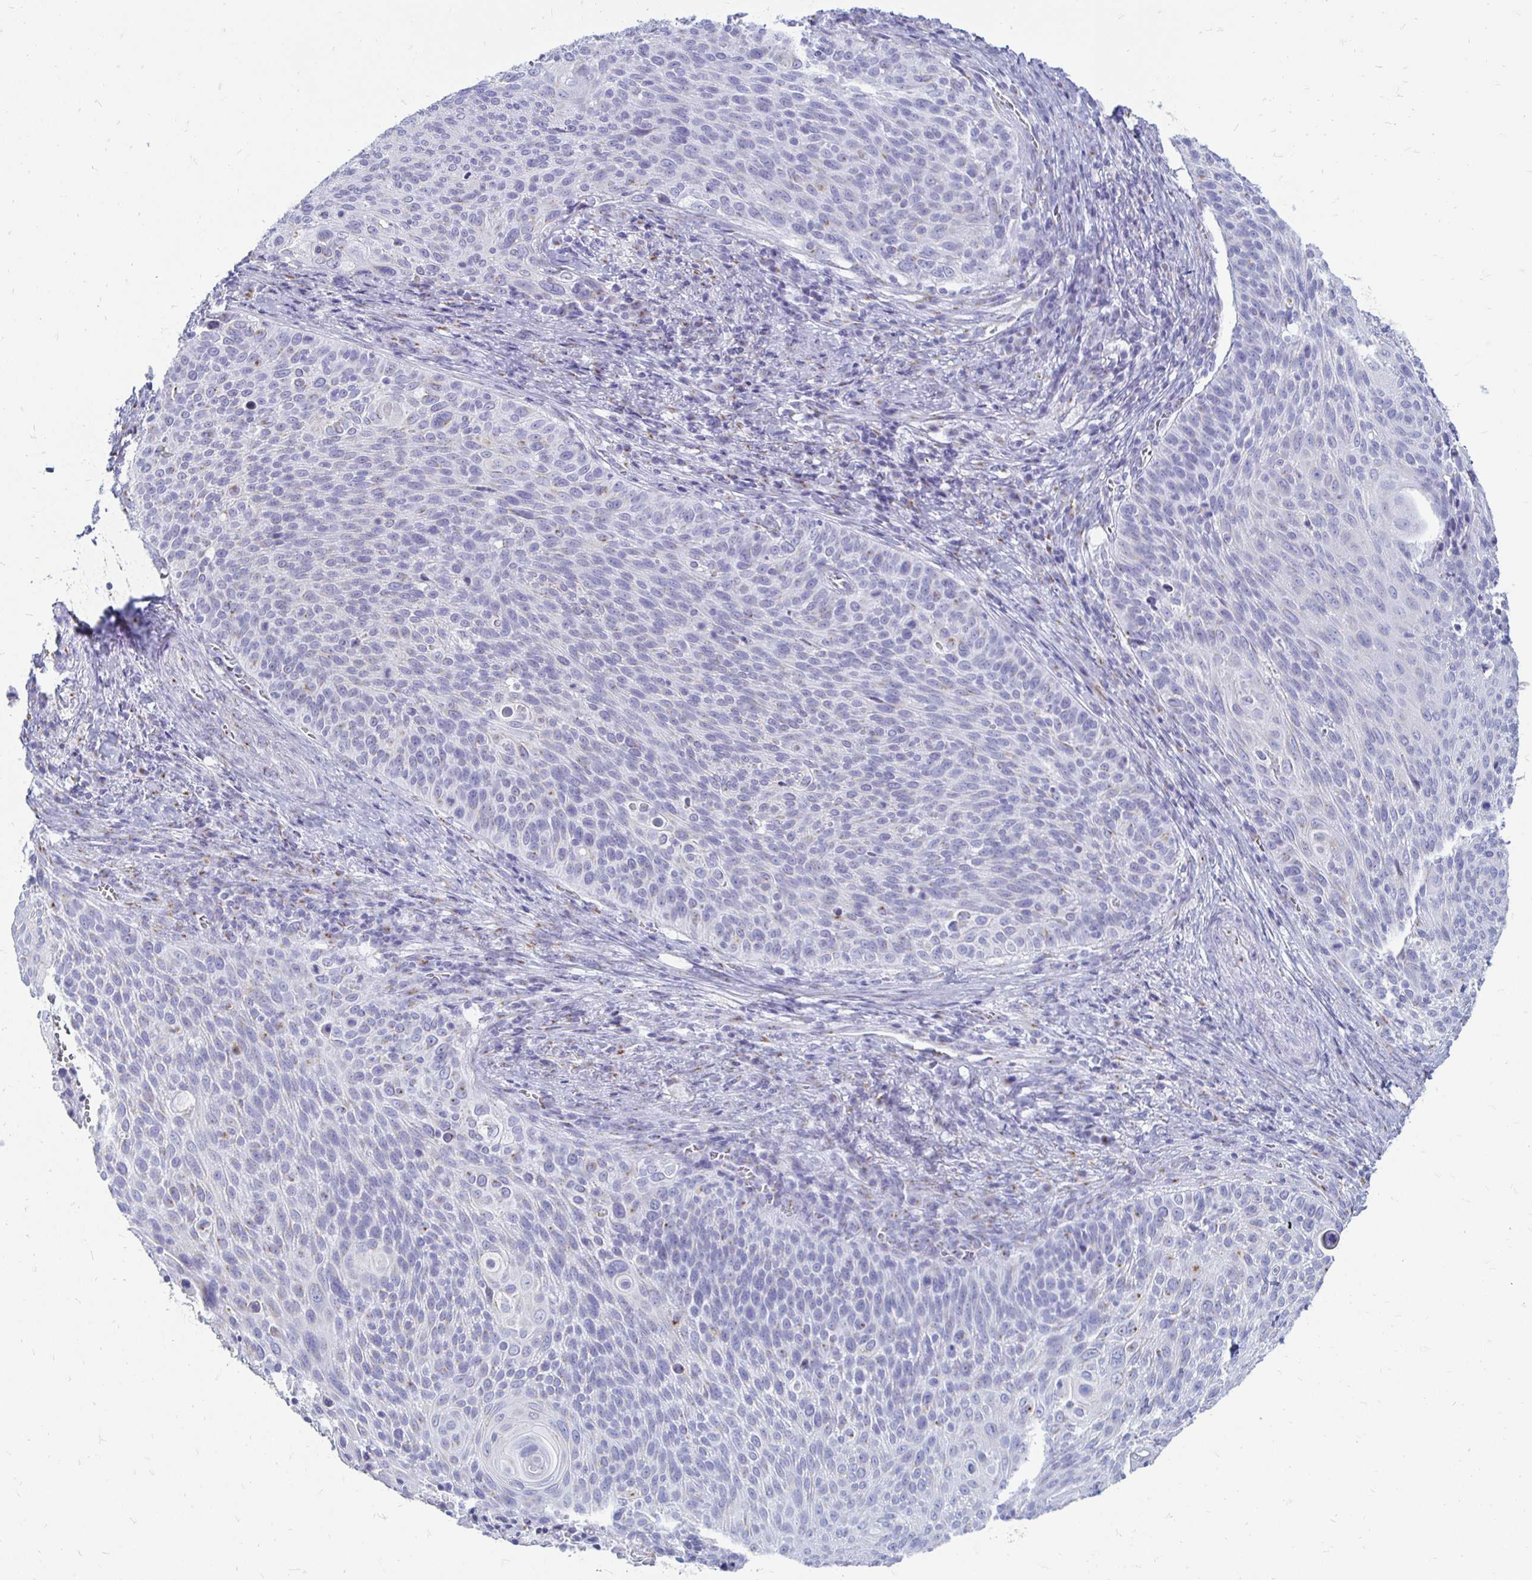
{"staining": {"intensity": "negative", "quantity": "none", "location": "none"}, "tissue": "cervical cancer", "cell_type": "Tumor cells", "image_type": "cancer", "snomed": [{"axis": "morphology", "description": "Squamous cell carcinoma, NOS"}, {"axis": "topography", "description": "Cervix"}], "caption": "An immunohistochemistry photomicrograph of cervical cancer (squamous cell carcinoma) is shown. There is no staining in tumor cells of cervical cancer (squamous cell carcinoma).", "gene": "PAGE4", "patient": {"sex": "female", "age": 31}}